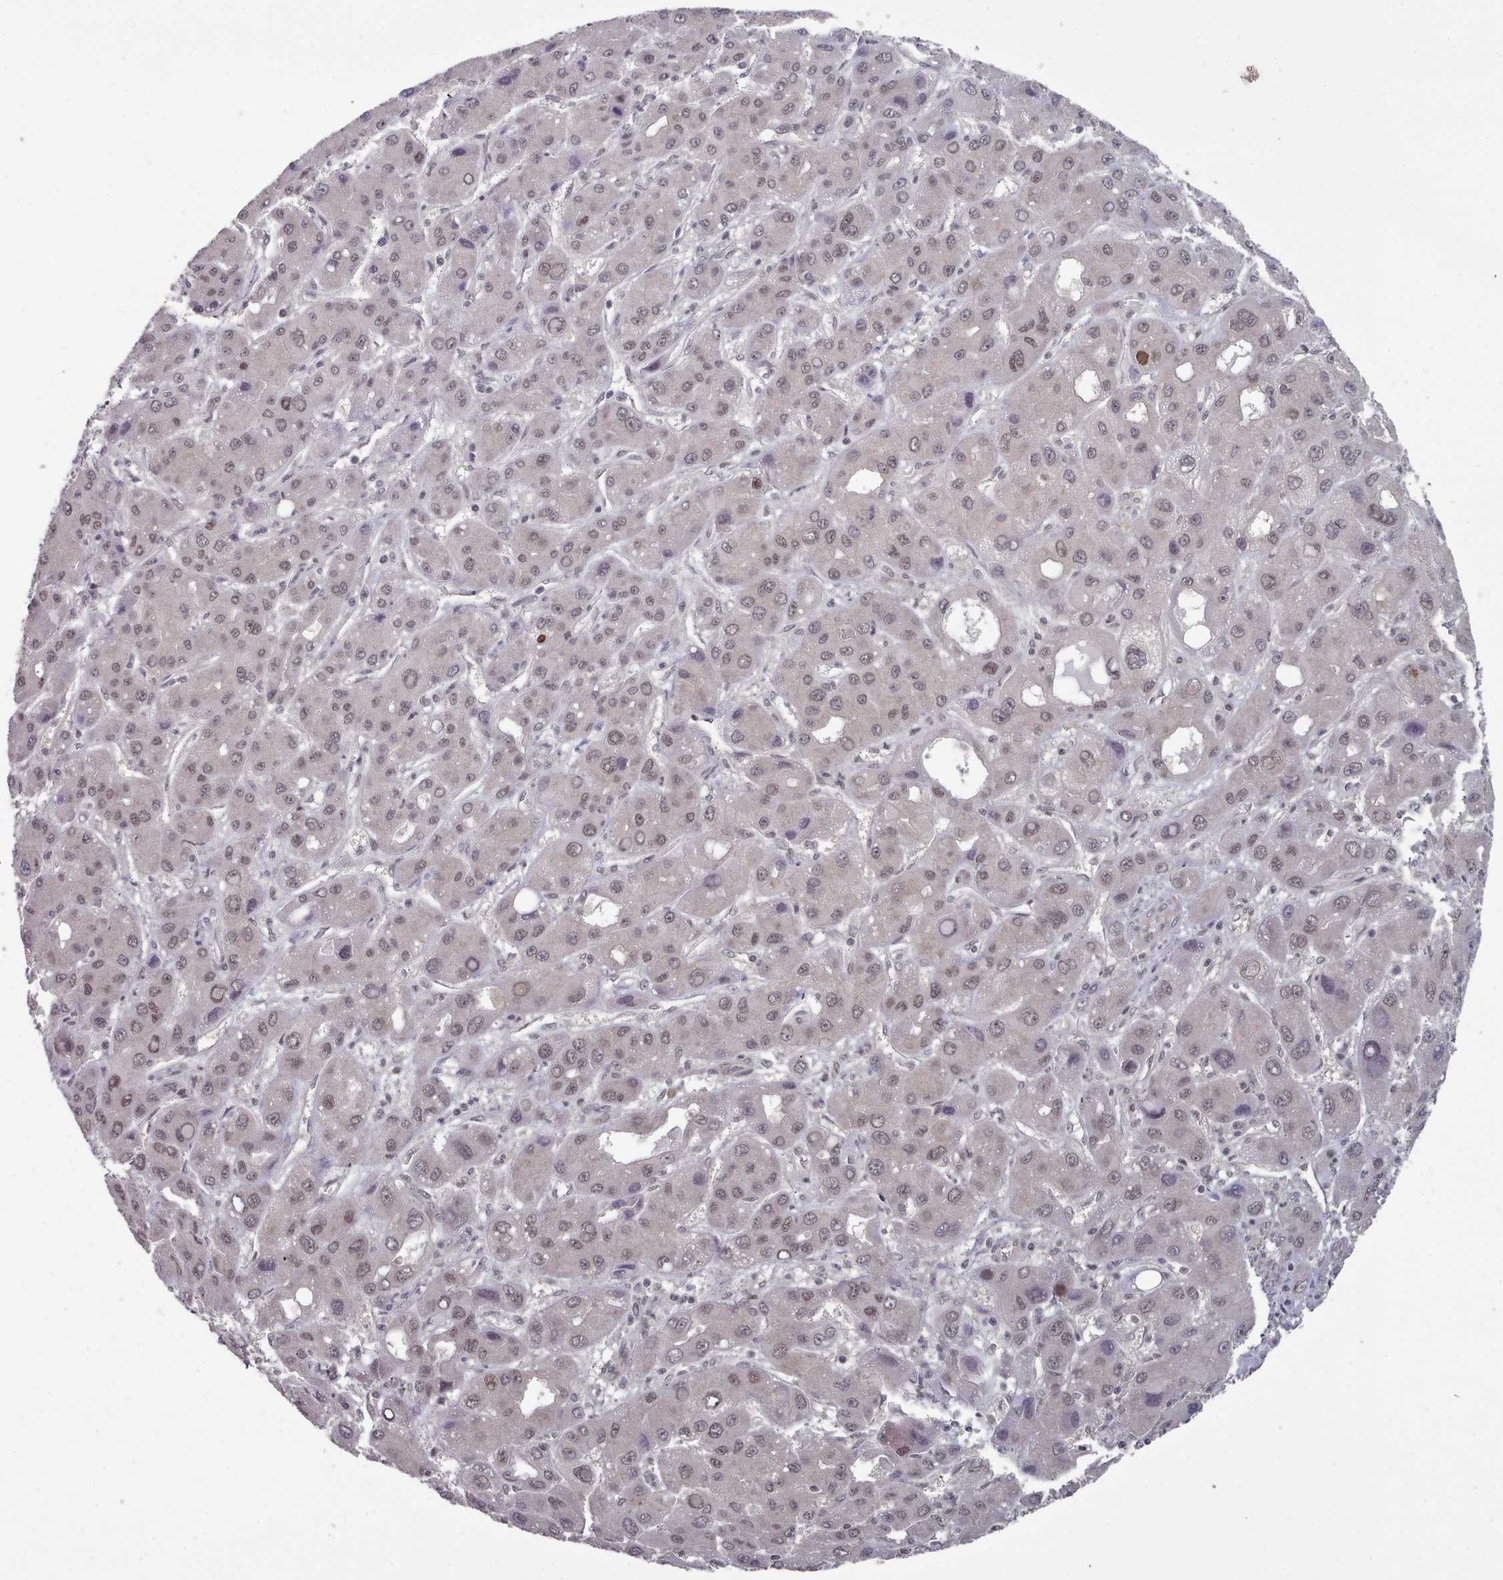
{"staining": {"intensity": "weak", "quantity": "25%-75%", "location": "nuclear"}, "tissue": "liver cancer", "cell_type": "Tumor cells", "image_type": "cancer", "snomed": [{"axis": "morphology", "description": "Carcinoma, Hepatocellular, NOS"}, {"axis": "topography", "description": "Liver"}], "caption": "Human liver cancer stained with a brown dye demonstrates weak nuclear positive positivity in about 25%-75% of tumor cells.", "gene": "HYAL3", "patient": {"sex": "male", "age": 55}}